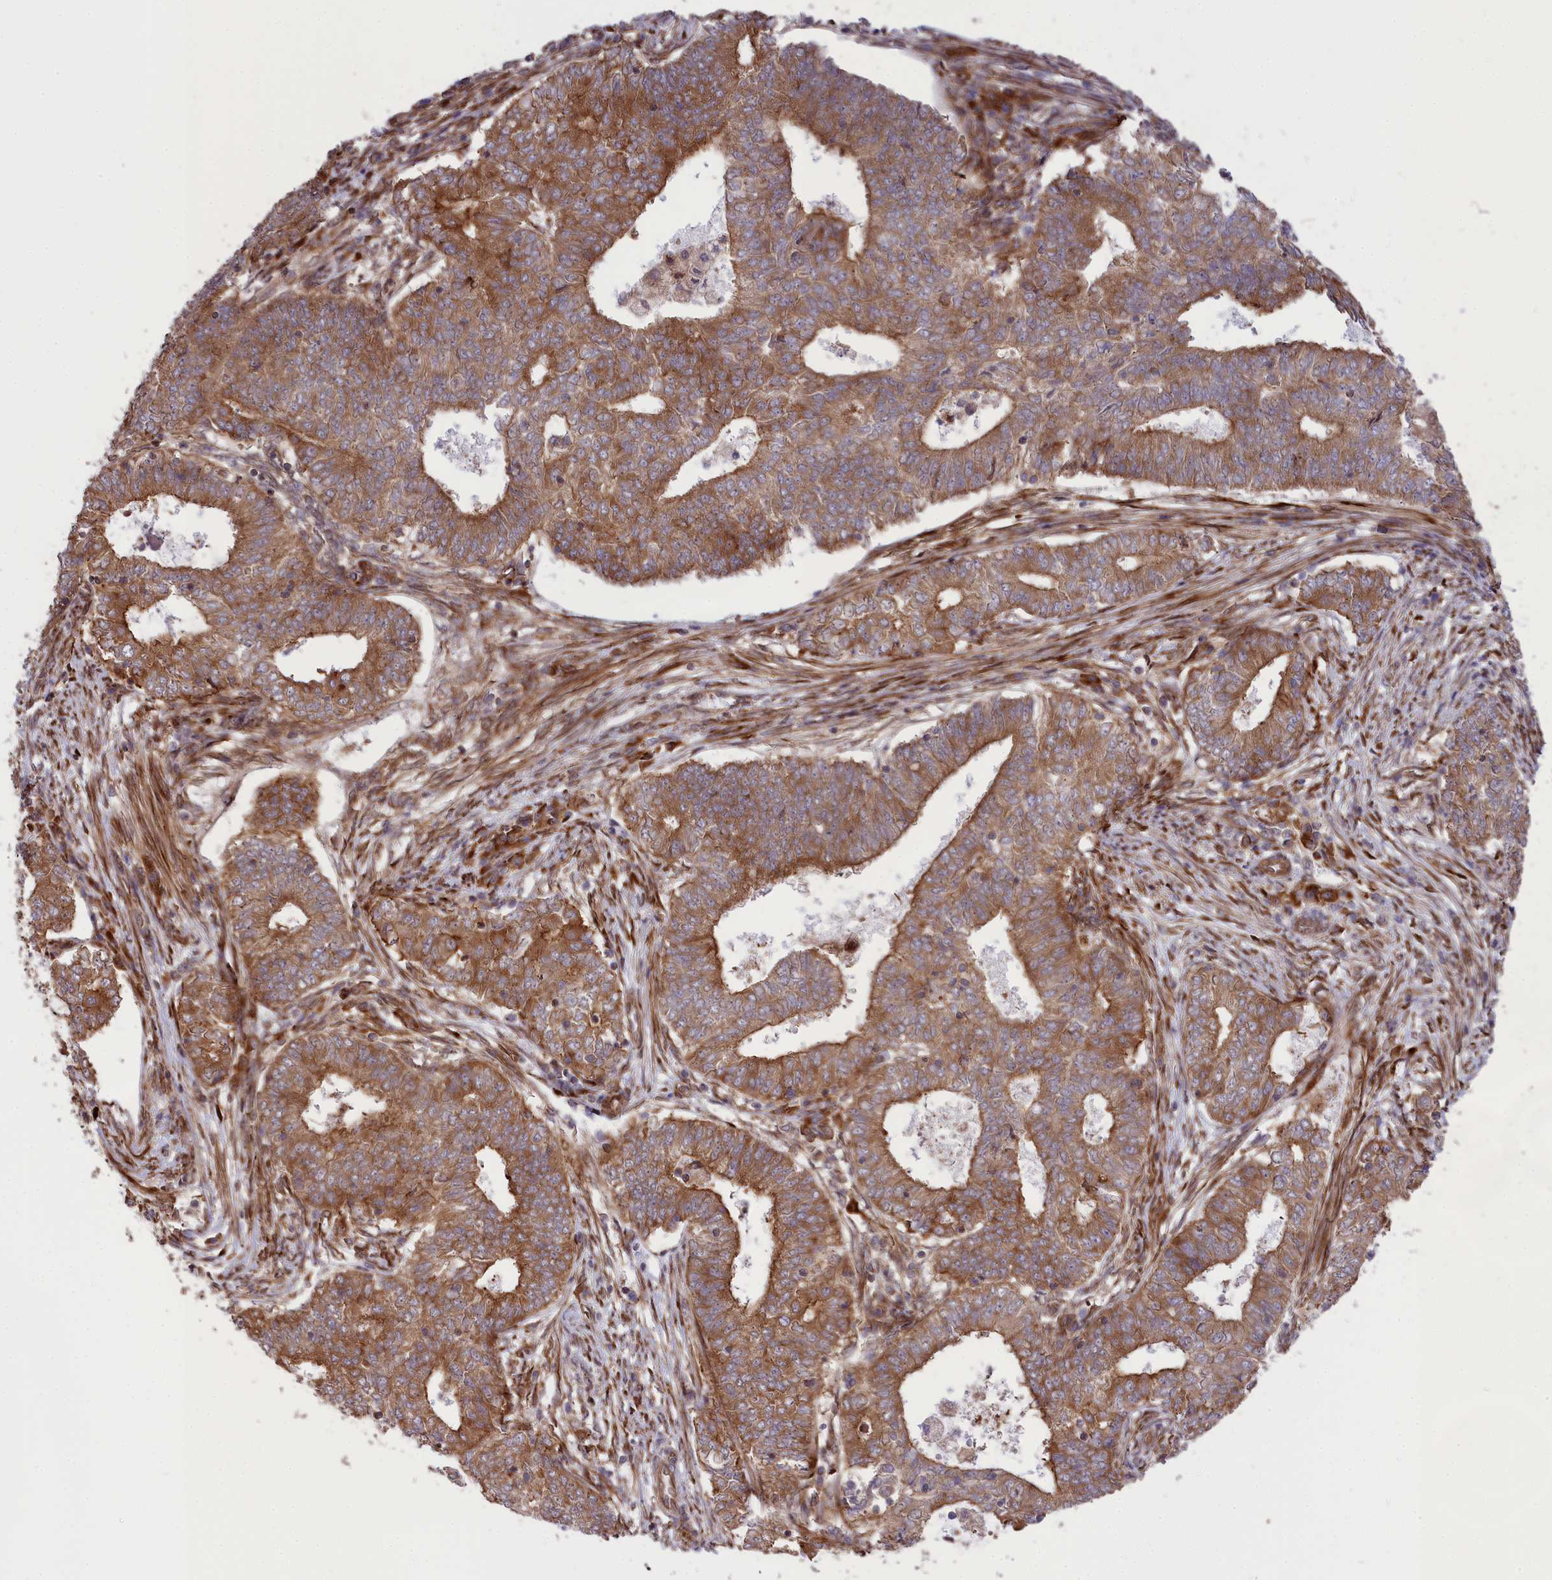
{"staining": {"intensity": "moderate", "quantity": ">75%", "location": "cytoplasmic/membranous"}, "tissue": "endometrial cancer", "cell_type": "Tumor cells", "image_type": "cancer", "snomed": [{"axis": "morphology", "description": "Adenocarcinoma, NOS"}, {"axis": "topography", "description": "Endometrium"}], "caption": "Protein analysis of endometrial adenocarcinoma tissue shows moderate cytoplasmic/membranous expression in about >75% of tumor cells.", "gene": "DDX60L", "patient": {"sex": "female", "age": 62}}